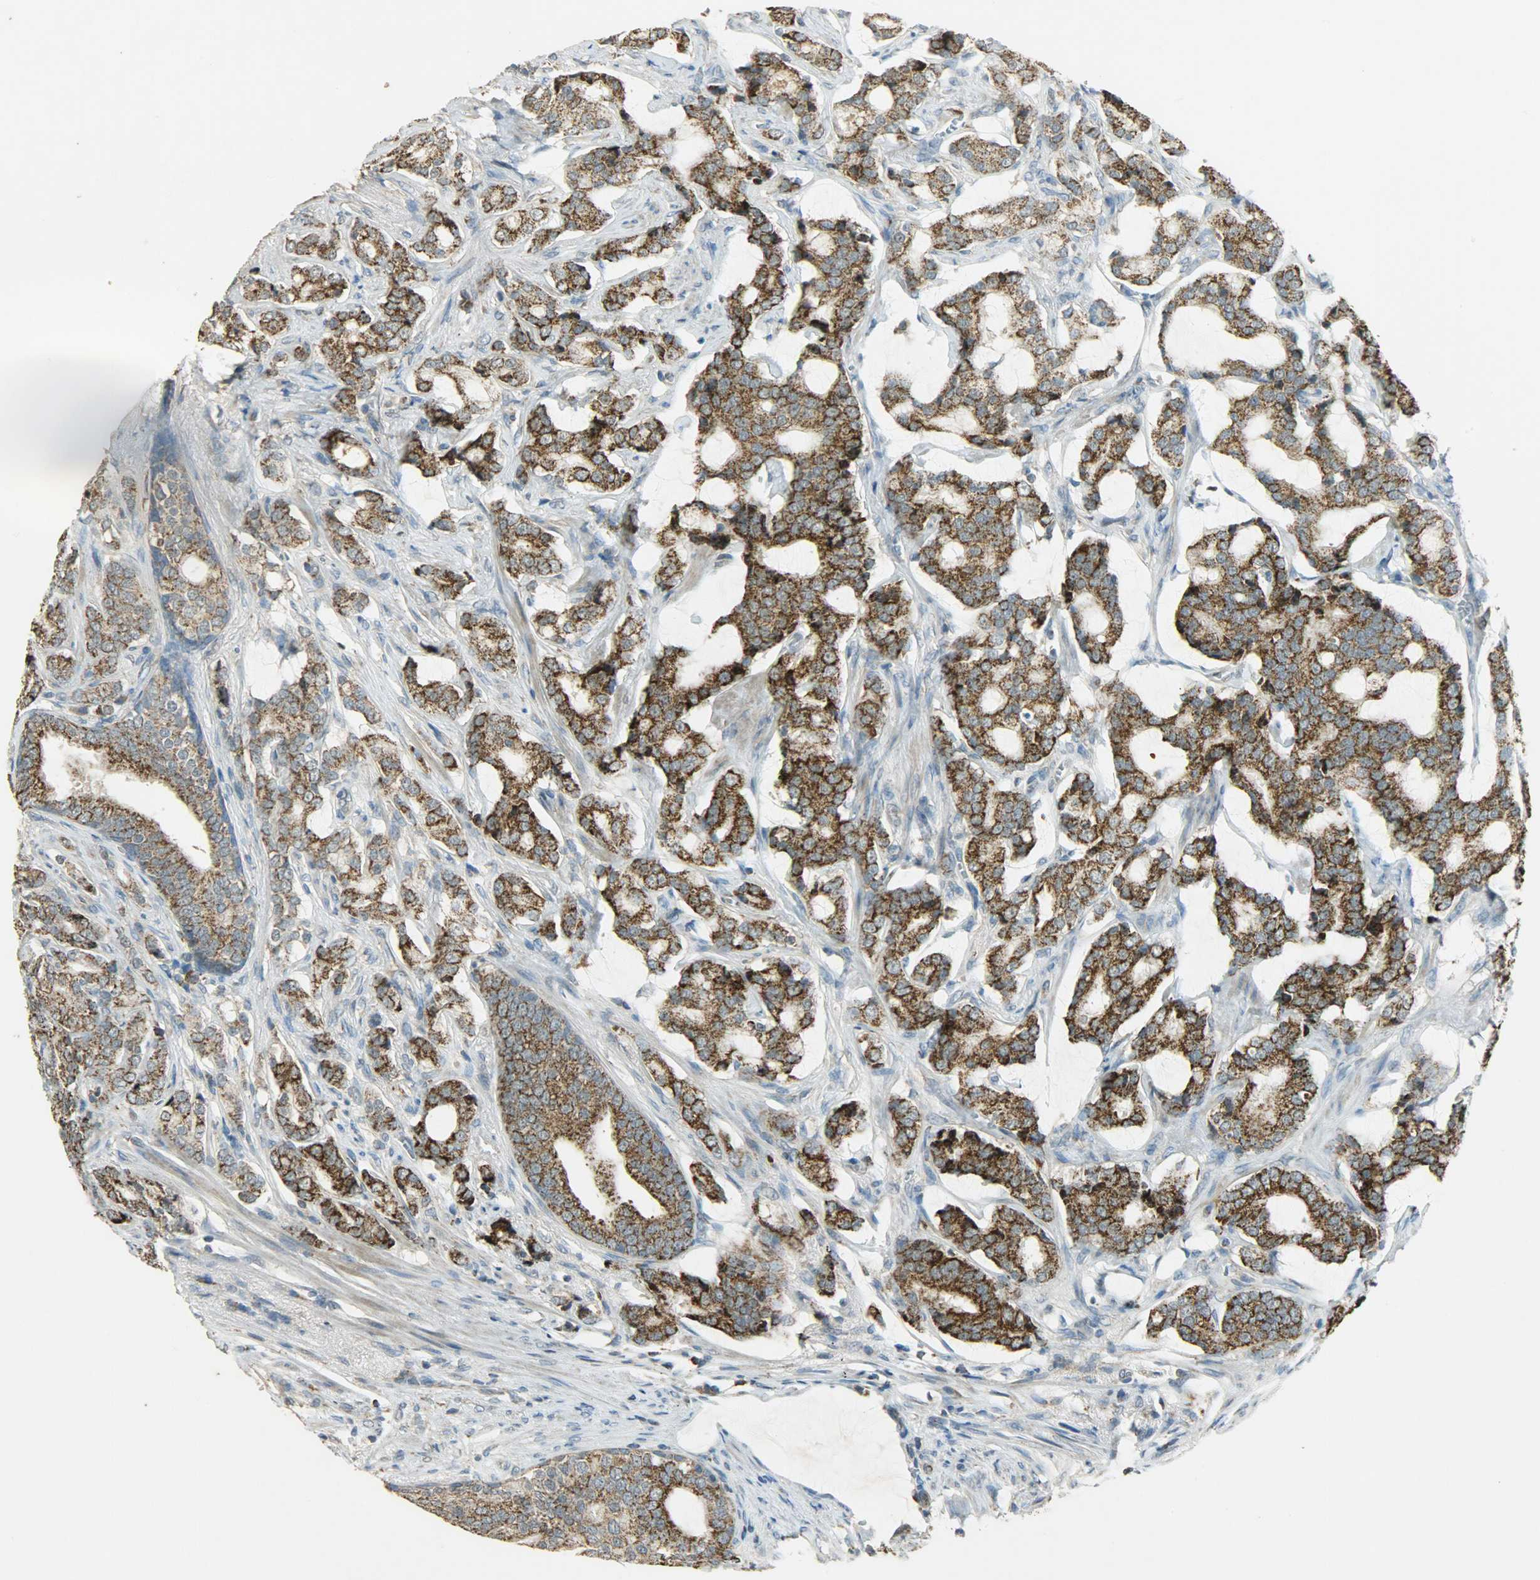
{"staining": {"intensity": "strong", "quantity": ">75%", "location": "cytoplasmic/membranous"}, "tissue": "prostate cancer", "cell_type": "Tumor cells", "image_type": "cancer", "snomed": [{"axis": "morphology", "description": "Adenocarcinoma, Low grade"}, {"axis": "topography", "description": "Prostate"}], "caption": "Tumor cells display high levels of strong cytoplasmic/membranous staining in approximately >75% of cells in prostate cancer (adenocarcinoma (low-grade)). (DAB (3,3'-diaminobenzidine) IHC, brown staining for protein, blue staining for nuclei).", "gene": "HDHD5", "patient": {"sex": "male", "age": 58}}